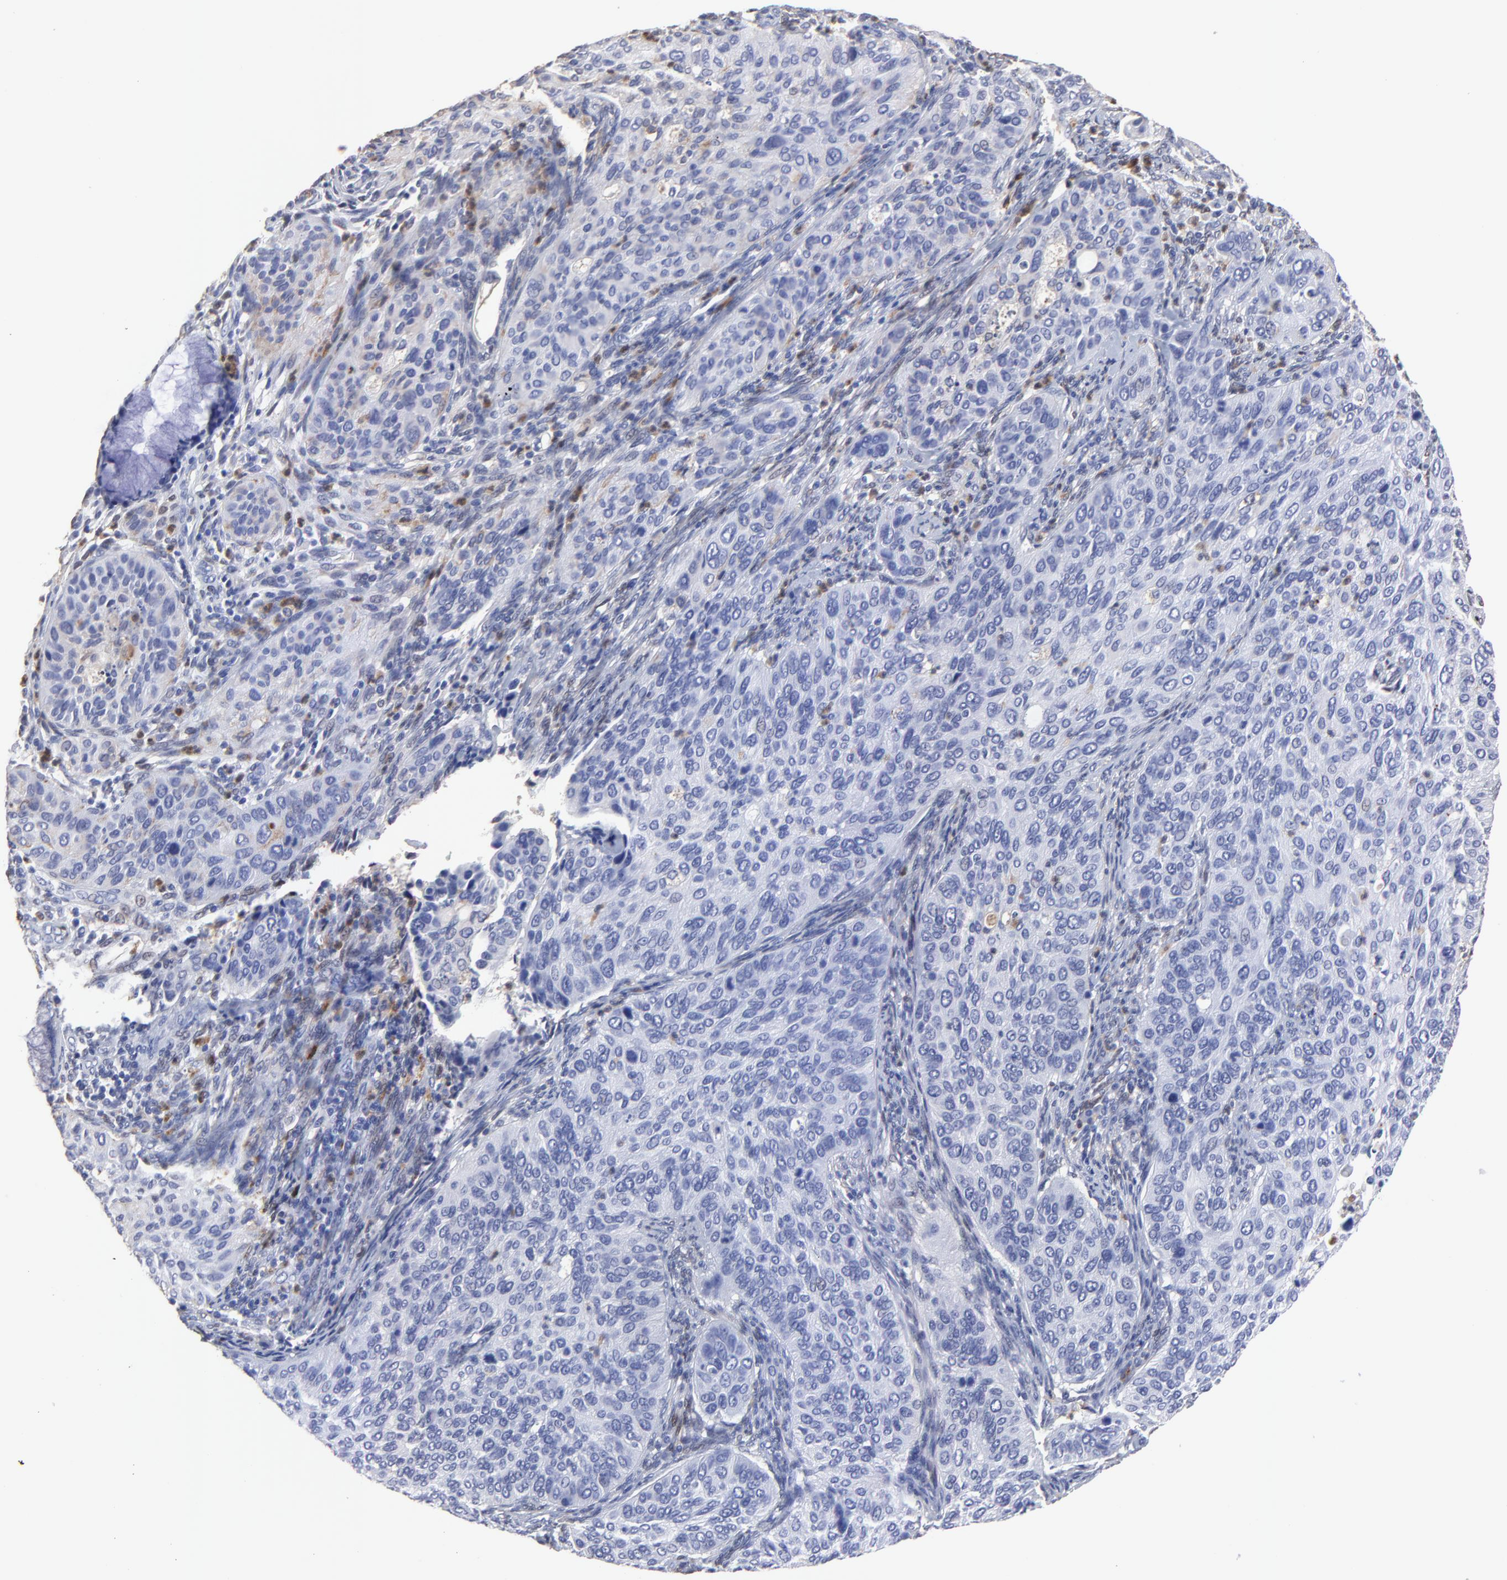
{"staining": {"intensity": "moderate", "quantity": "<25%", "location": "cytoplasmic/membranous"}, "tissue": "cervical cancer", "cell_type": "Tumor cells", "image_type": "cancer", "snomed": [{"axis": "morphology", "description": "Squamous cell carcinoma, NOS"}, {"axis": "topography", "description": "Cervix"}], "caption": "A high-resolution image shows immunohistochemistry staining of cervical squamous cell carcinoma, which reveals moderate cytoplasmic/membranous positivity in approximately <25% of tumor cells. (IHC, brightfield microscopy, high magnification).", "gene": "SMARCA1", "patient": {"sex": "female", "age": 57}}